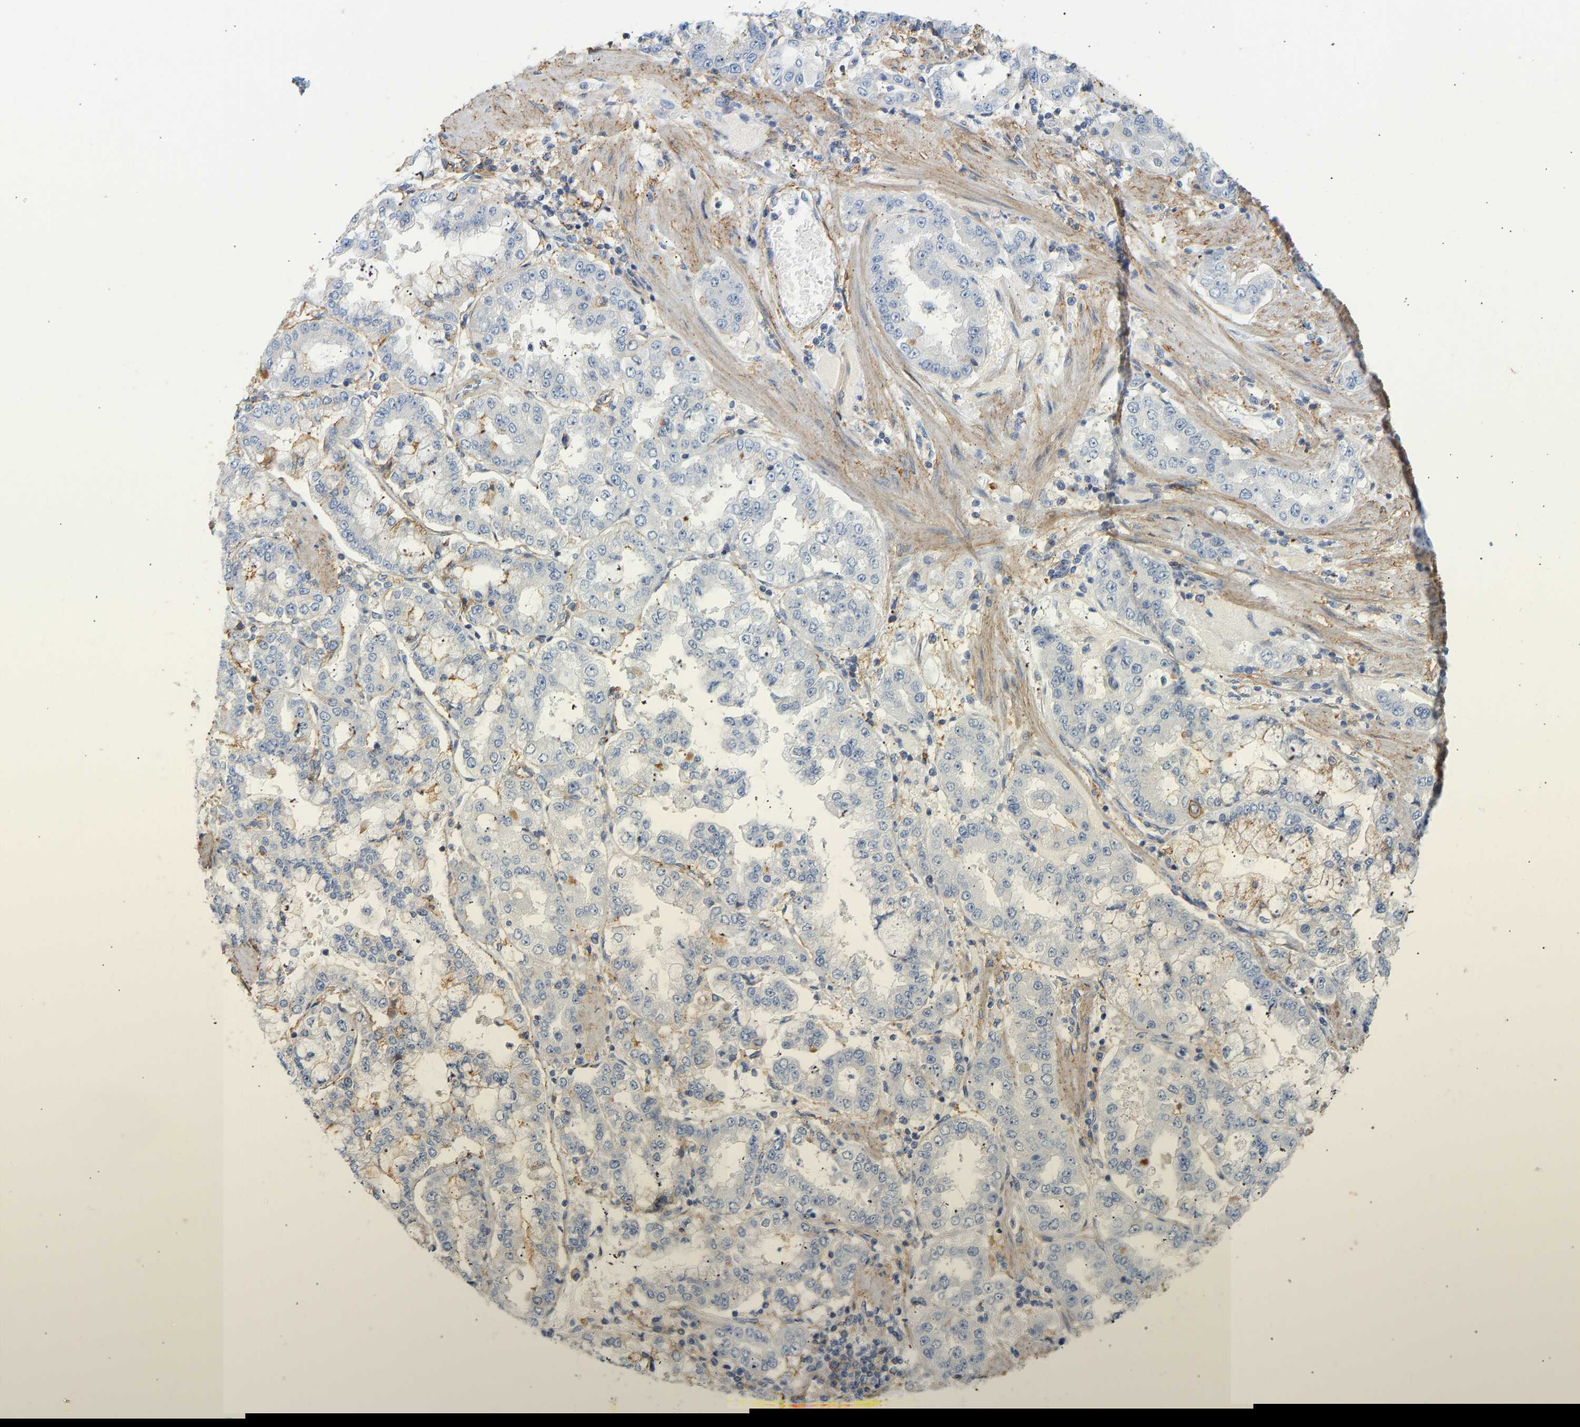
{"staining": {"intensity": "negative", "quantity": "none", "location": "none"}, "tissue": "stomach cancer", "cell_type": "Tumor cells", "image_type": "cancer", "snomed": [{"axis": "morphology", "description": "Adenocarcinoma, NOS"}, {"axis": "topography", "description": "Stomach"}], "caption": "Immunohistochemical staining of stomach adenocarcinoma reveals no significant staining in tumor cells.", "gene": "BVES", "patient": {"sex": "male", "age": 76}}